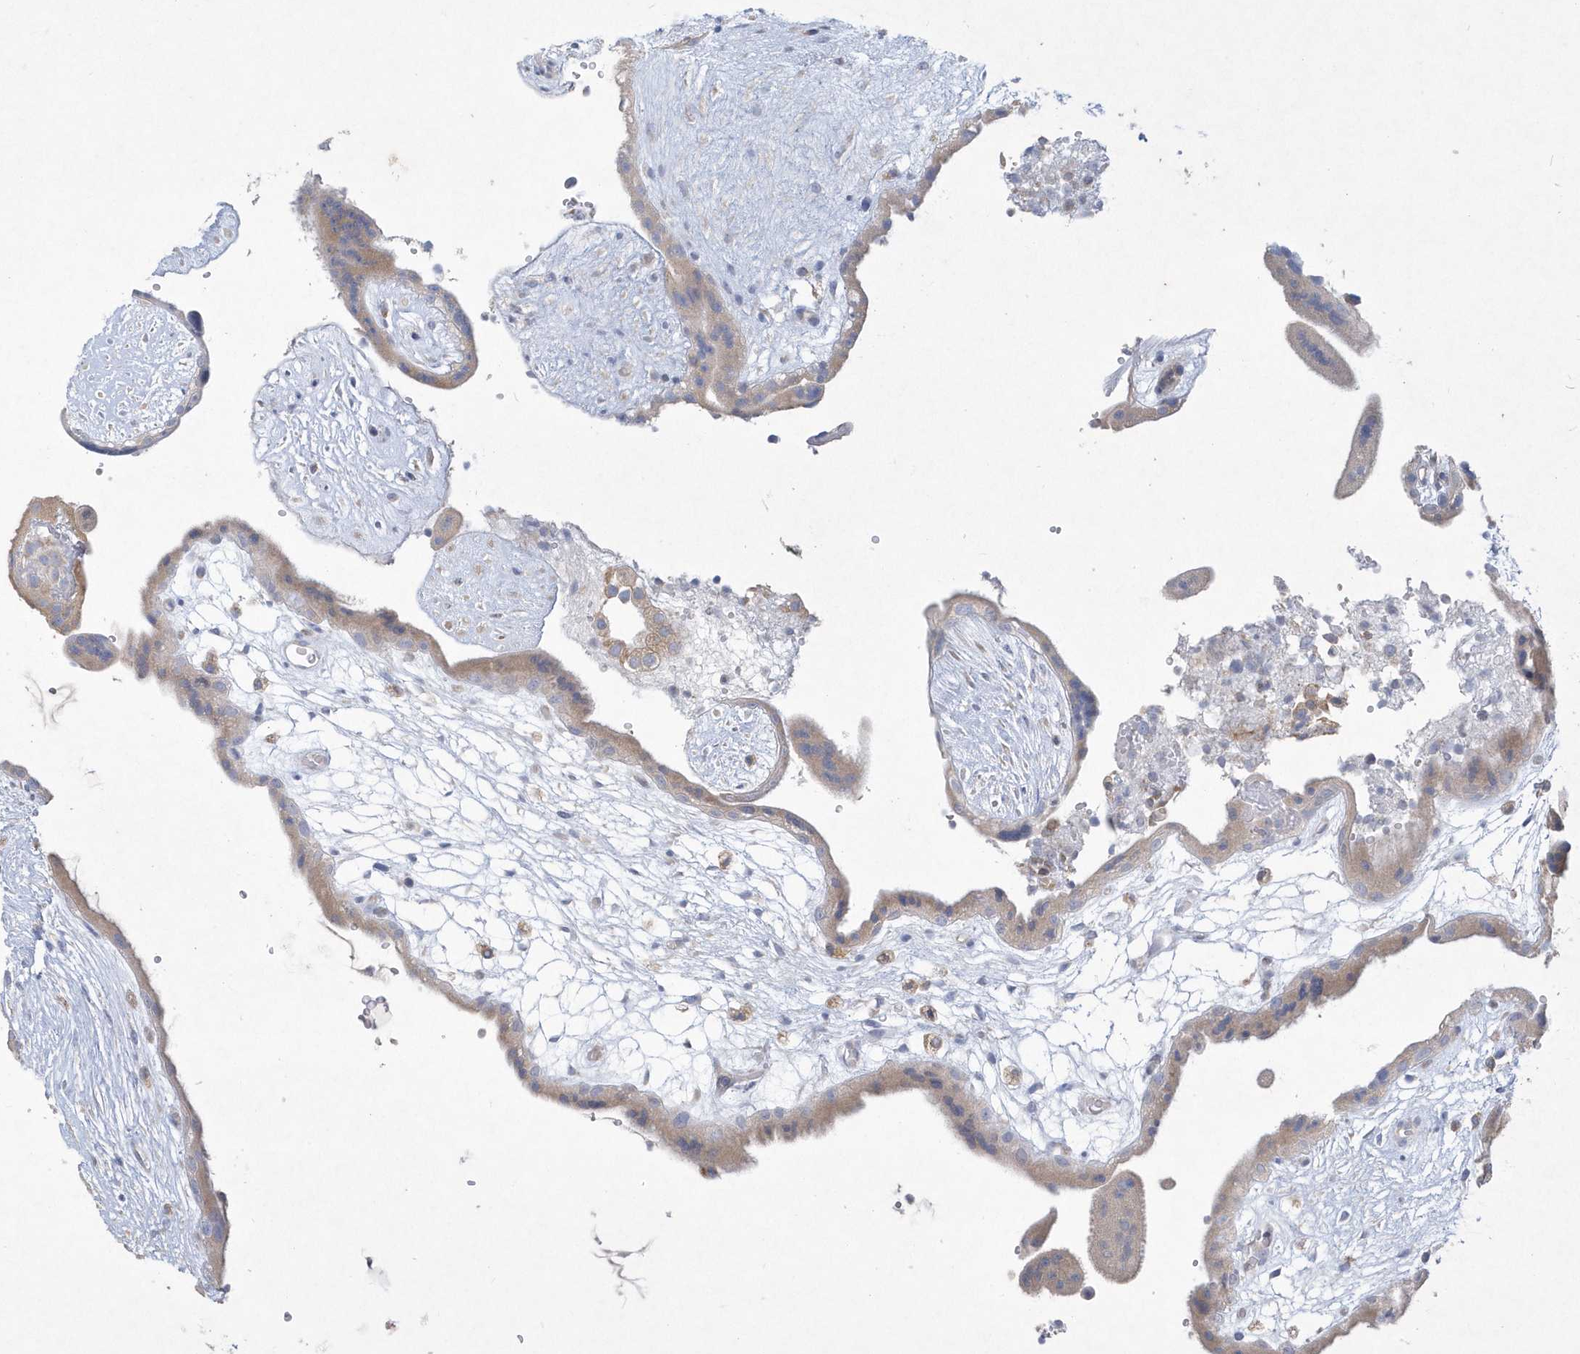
{"staining": {"intensity": "weak", "quantity": ">75%", "location": "cytoplasmic/membranous"}, "tissue": "placenta", "cell_type": "Decidual cells", "image_type": "normal", "snomed": [{"axis": "morphology", "description": "Normal tissue, NOS"}, {"axis": "topography", "description": "Placenta"}], "caption": "A brown stain highlights weak cytoplasmic/membranous positivity of a protein in decidual cells of unremarkable human placenta. The staining was performed using DAB (3,3'-diaminobenzidine) to visualize the protein expression in brown, while the nuclei were stained in blue with hematoxylin (Magnification: 20x).", "gene": "DGAT1", "patient": {"sex": "female", "age": 18}}